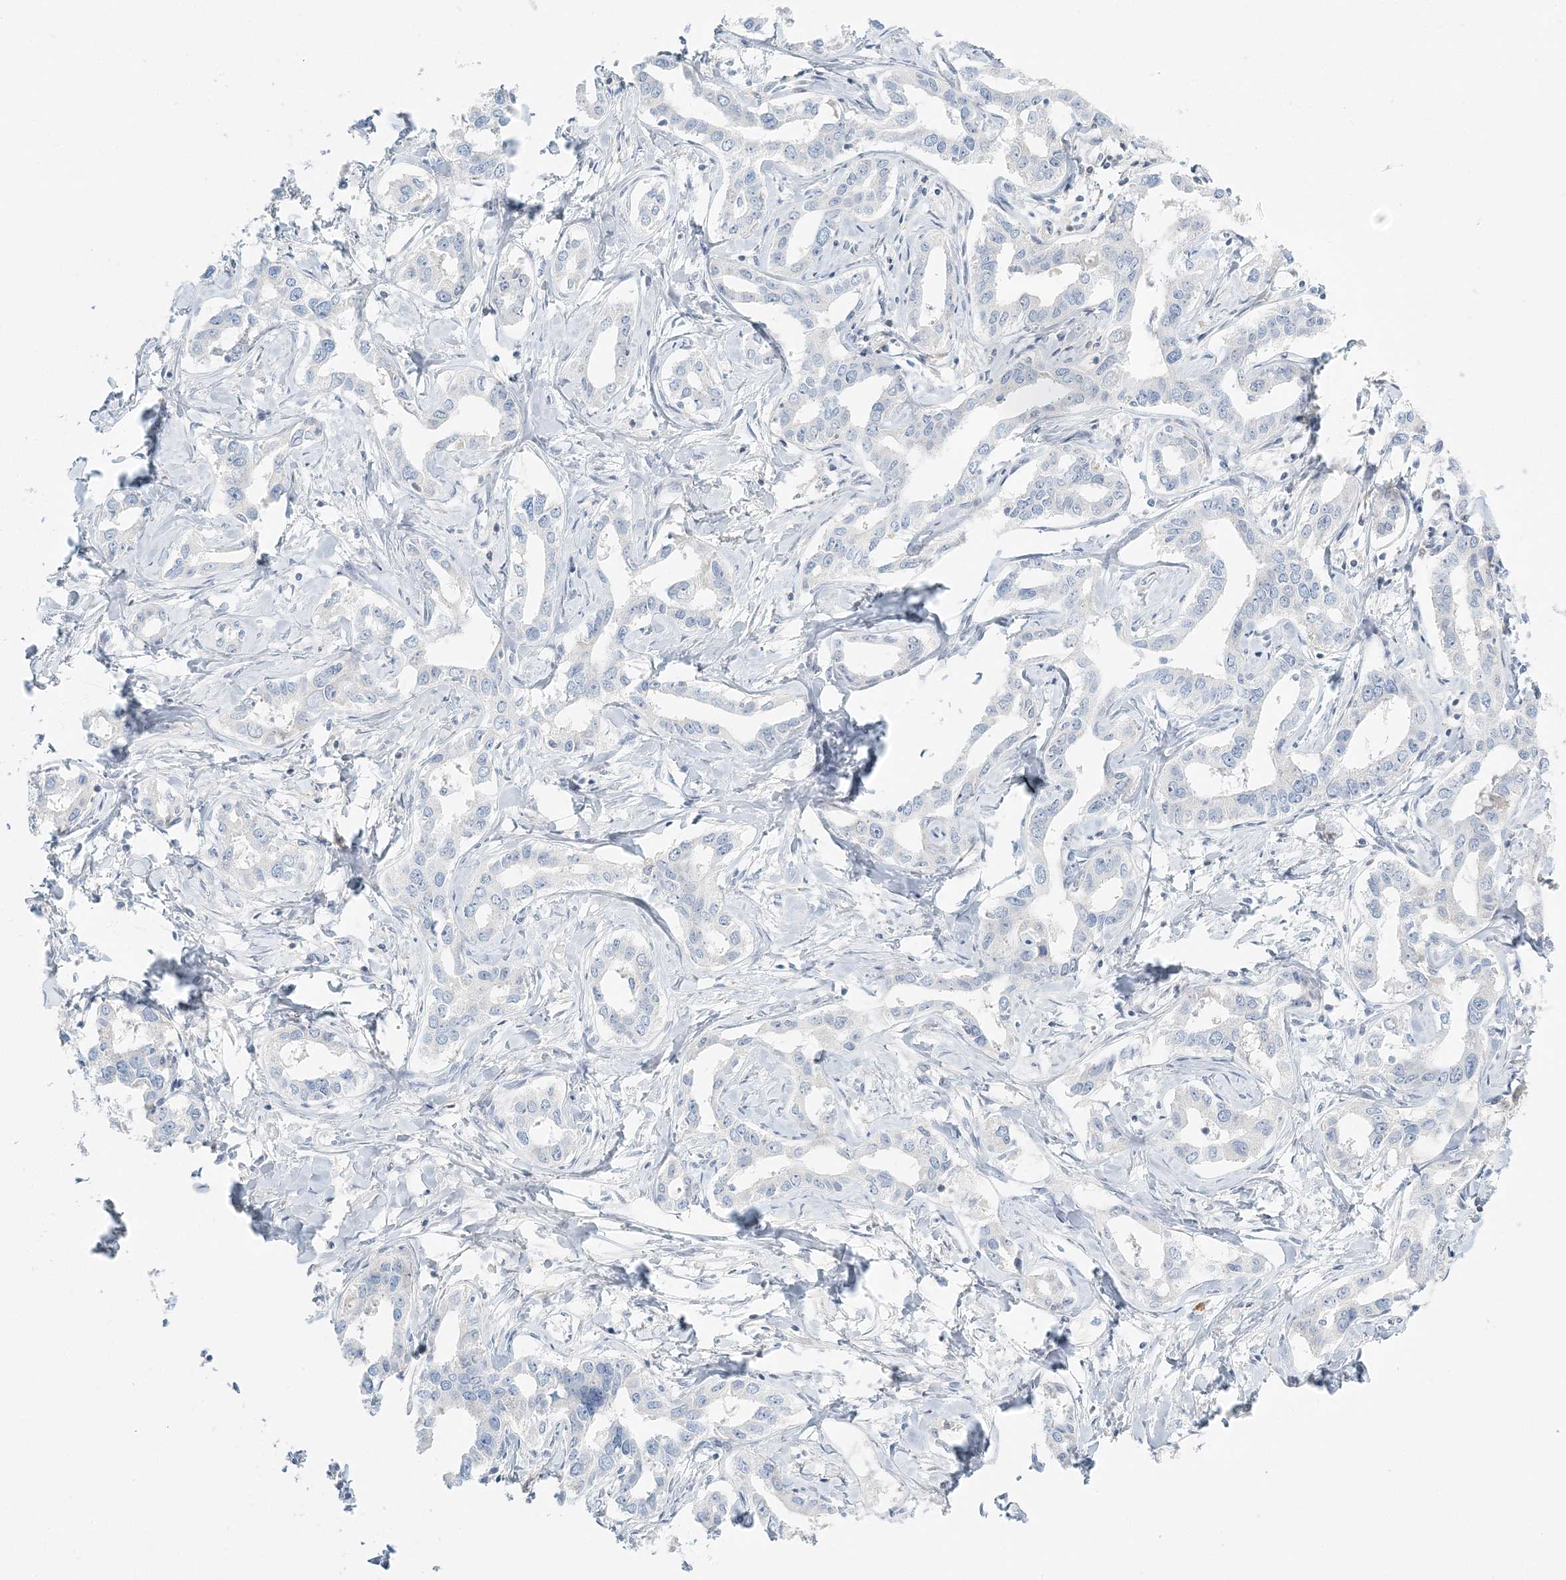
{"staining": {"intensity": "negative", "quantity": "none", "location": "none"}, "tissue": "liver cancer", "cell_type": "Tumor cells", "image_type": "cancer", "snomed": [{"axis": "morphology", "description": "Cholangiocarcinoma"}, {"axis": "topography", "description": "Liver"}], "caption": "High magnification brightfield microscopy of liver cancer stained with DAB (brown) and counterstained with hematoxylin (blue): tumor cells show no significant expression.", "gene": "NAA11", "patient": {"sex": "male", "age": 59}}